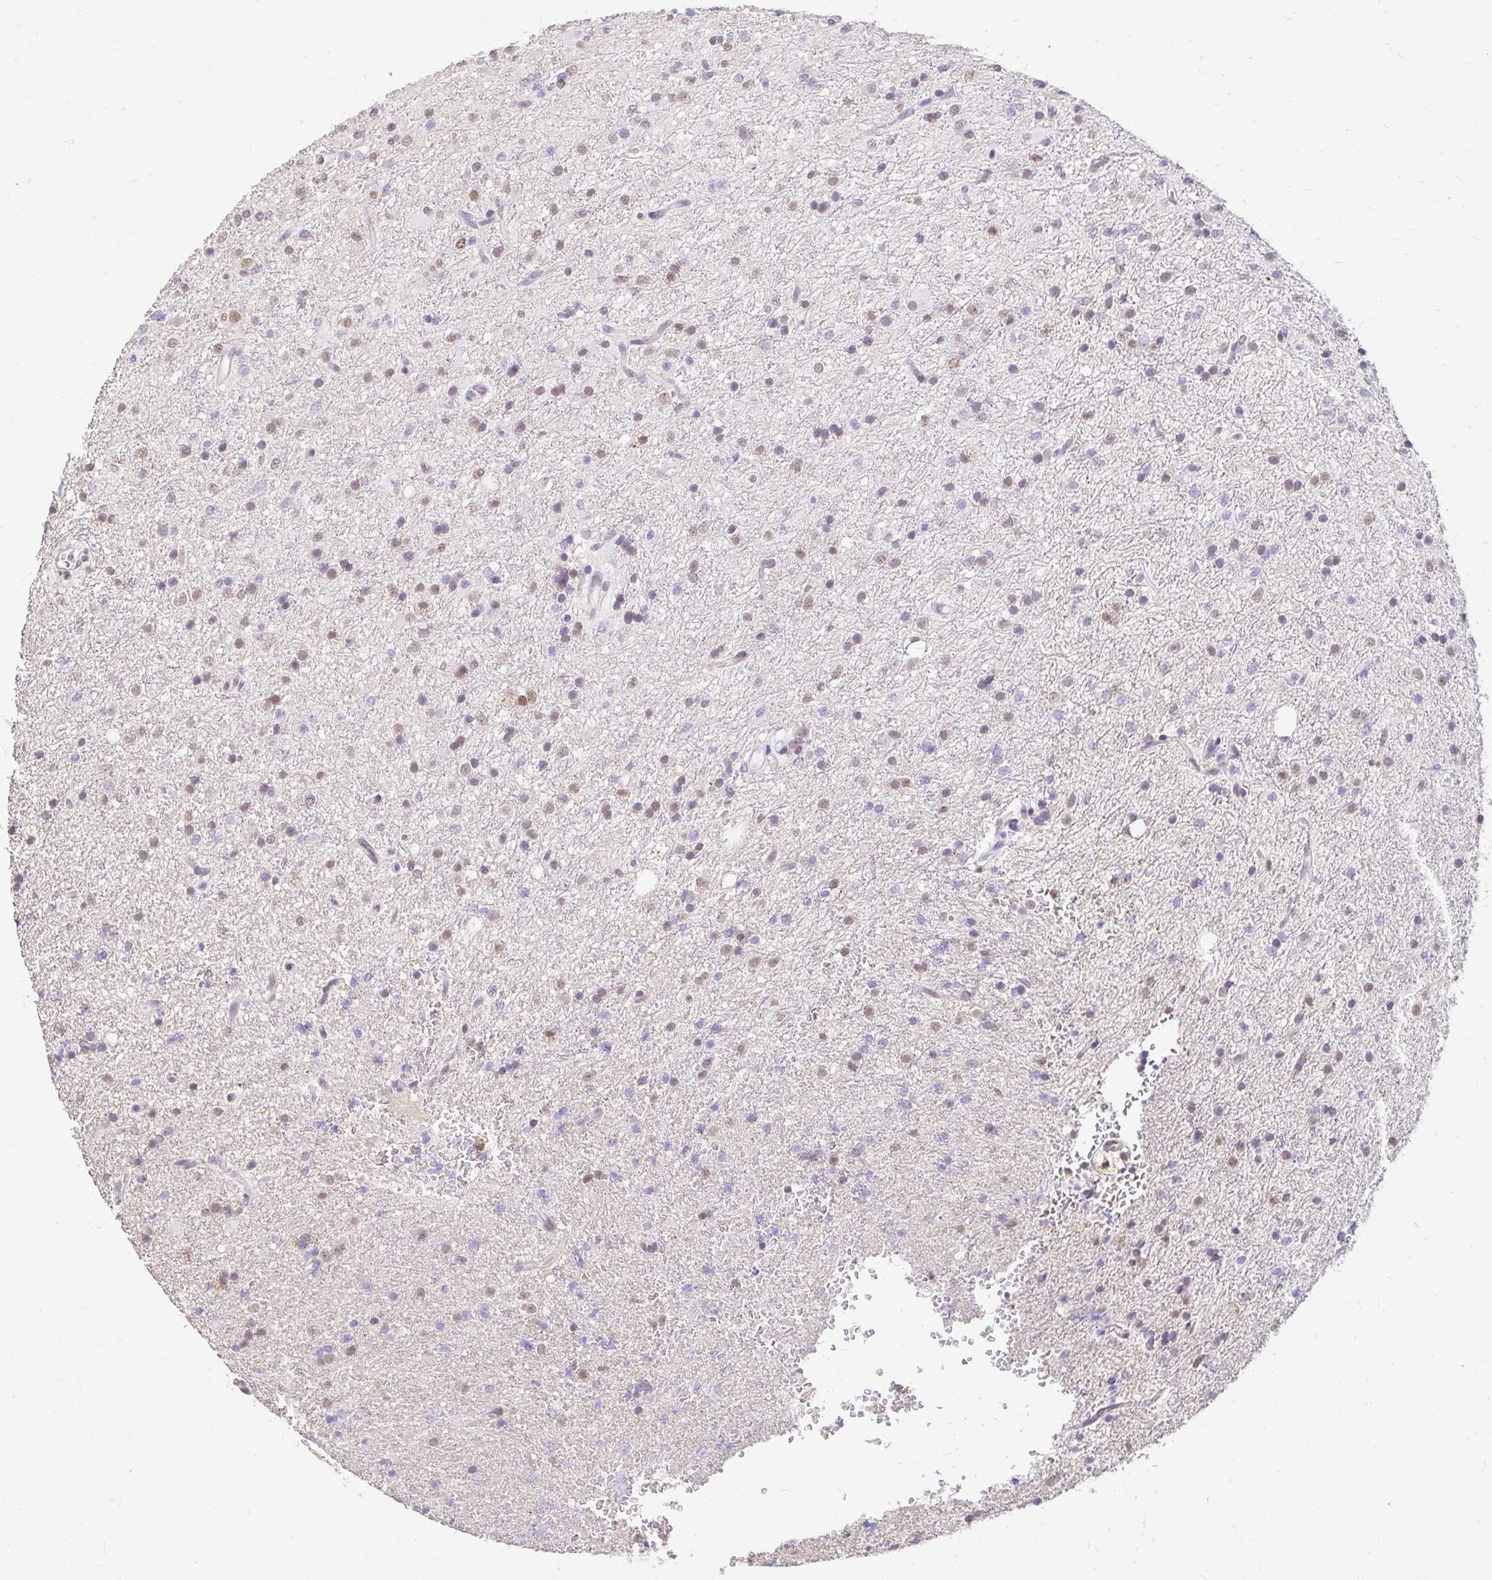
{"staining": {"intensity": "moderate", "quantity": "25%-75%", "location": "nuclear"}, "tissue": "glioma", "cell_type": "Tumor cells", "image_type": "cancer", "snomed": [{"axis": "morphology", "description": "Glioma, malignant, Low grade"}, {"axis": "topography", "description": "Brain"}], "caption": "Tumor cells exhibit medium levels of moderate nuclear expression in about 25%-75% of cells in human low-grade glioma (malignant). (DAB IHC with brightfield microscopy, high magnification).", "gene": "RIMS4", "patient": {"sex": "female", "age": 33}}